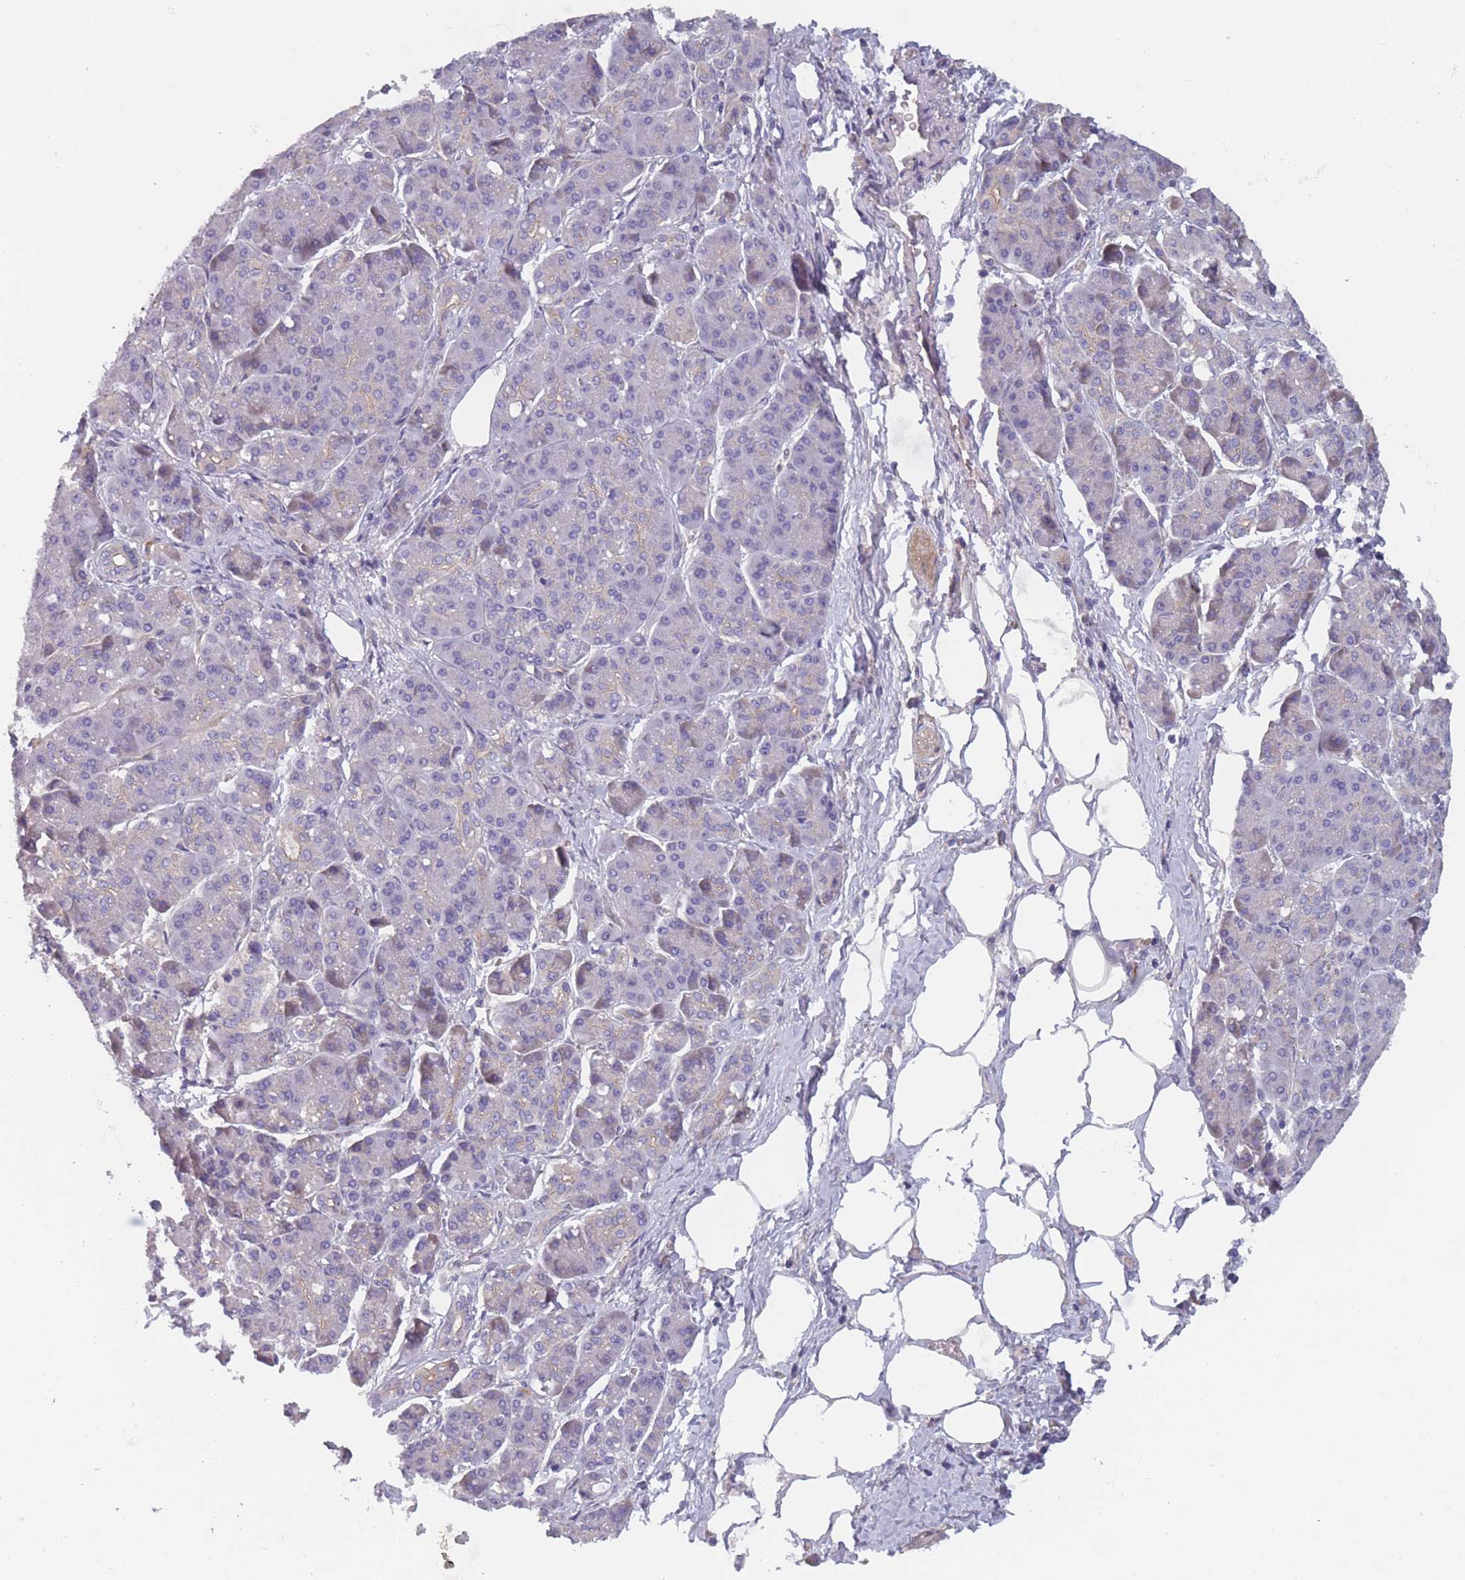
{"staining": {"intensity": "negative", "quantity": "none", "location": "none"}, "tissue": "pancreatic cancer", "cell_type": "Tumor cells", "image_type": "cancer", "snomed": [{"axis": "morphology", "description": "Adenocarcinoma, NOS"}, {"axis": "topography", "description": "Pancreas"}], "caption": "Tumor cells show no significant protein staining in adenocarcinoma (pancreatic).", "gene": "FAM83F", "patient": {"sex": "male", "age": 57}}